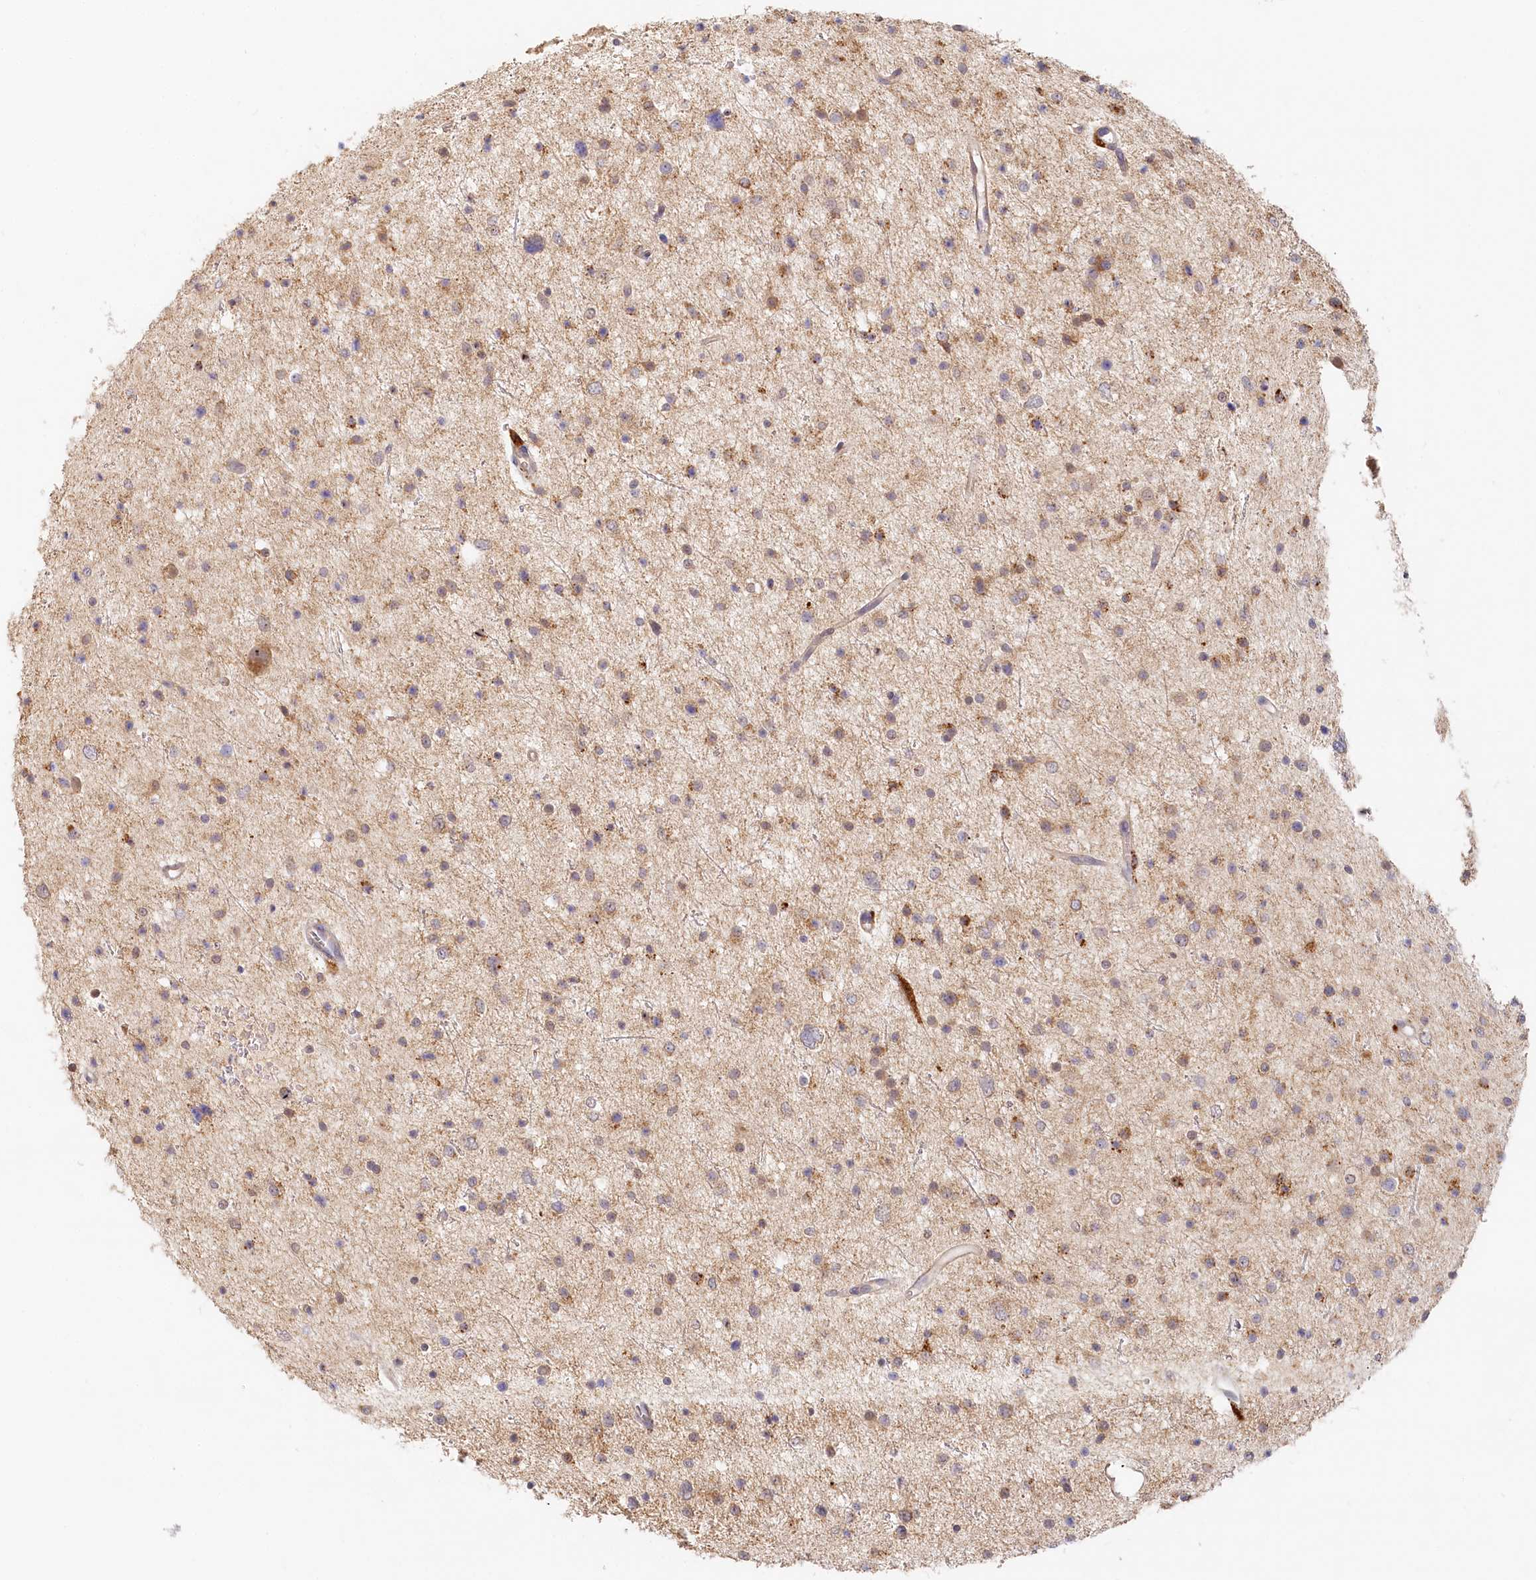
{"staining": {"intensity": "weak", "quantity": ">75%", "location": "cytoplasmic/membranous"}, "tissue": "glioma", "cell_type": "Tumor cells", "image_type": "cancer", "snomed": [{"axis": "morphology", "description": "Glioma, malignant, Low grade"}, {"axis": "topography", "description": "Brain"}], "caption": "This image displays immunohistochemistry staining of human malignant low-grade glioma, with low weak cytoplasmic/membranous expression in about >75% of tumor cells.", "gene": "VSIG1", "patient": {"sex": "female", "age": 37}}